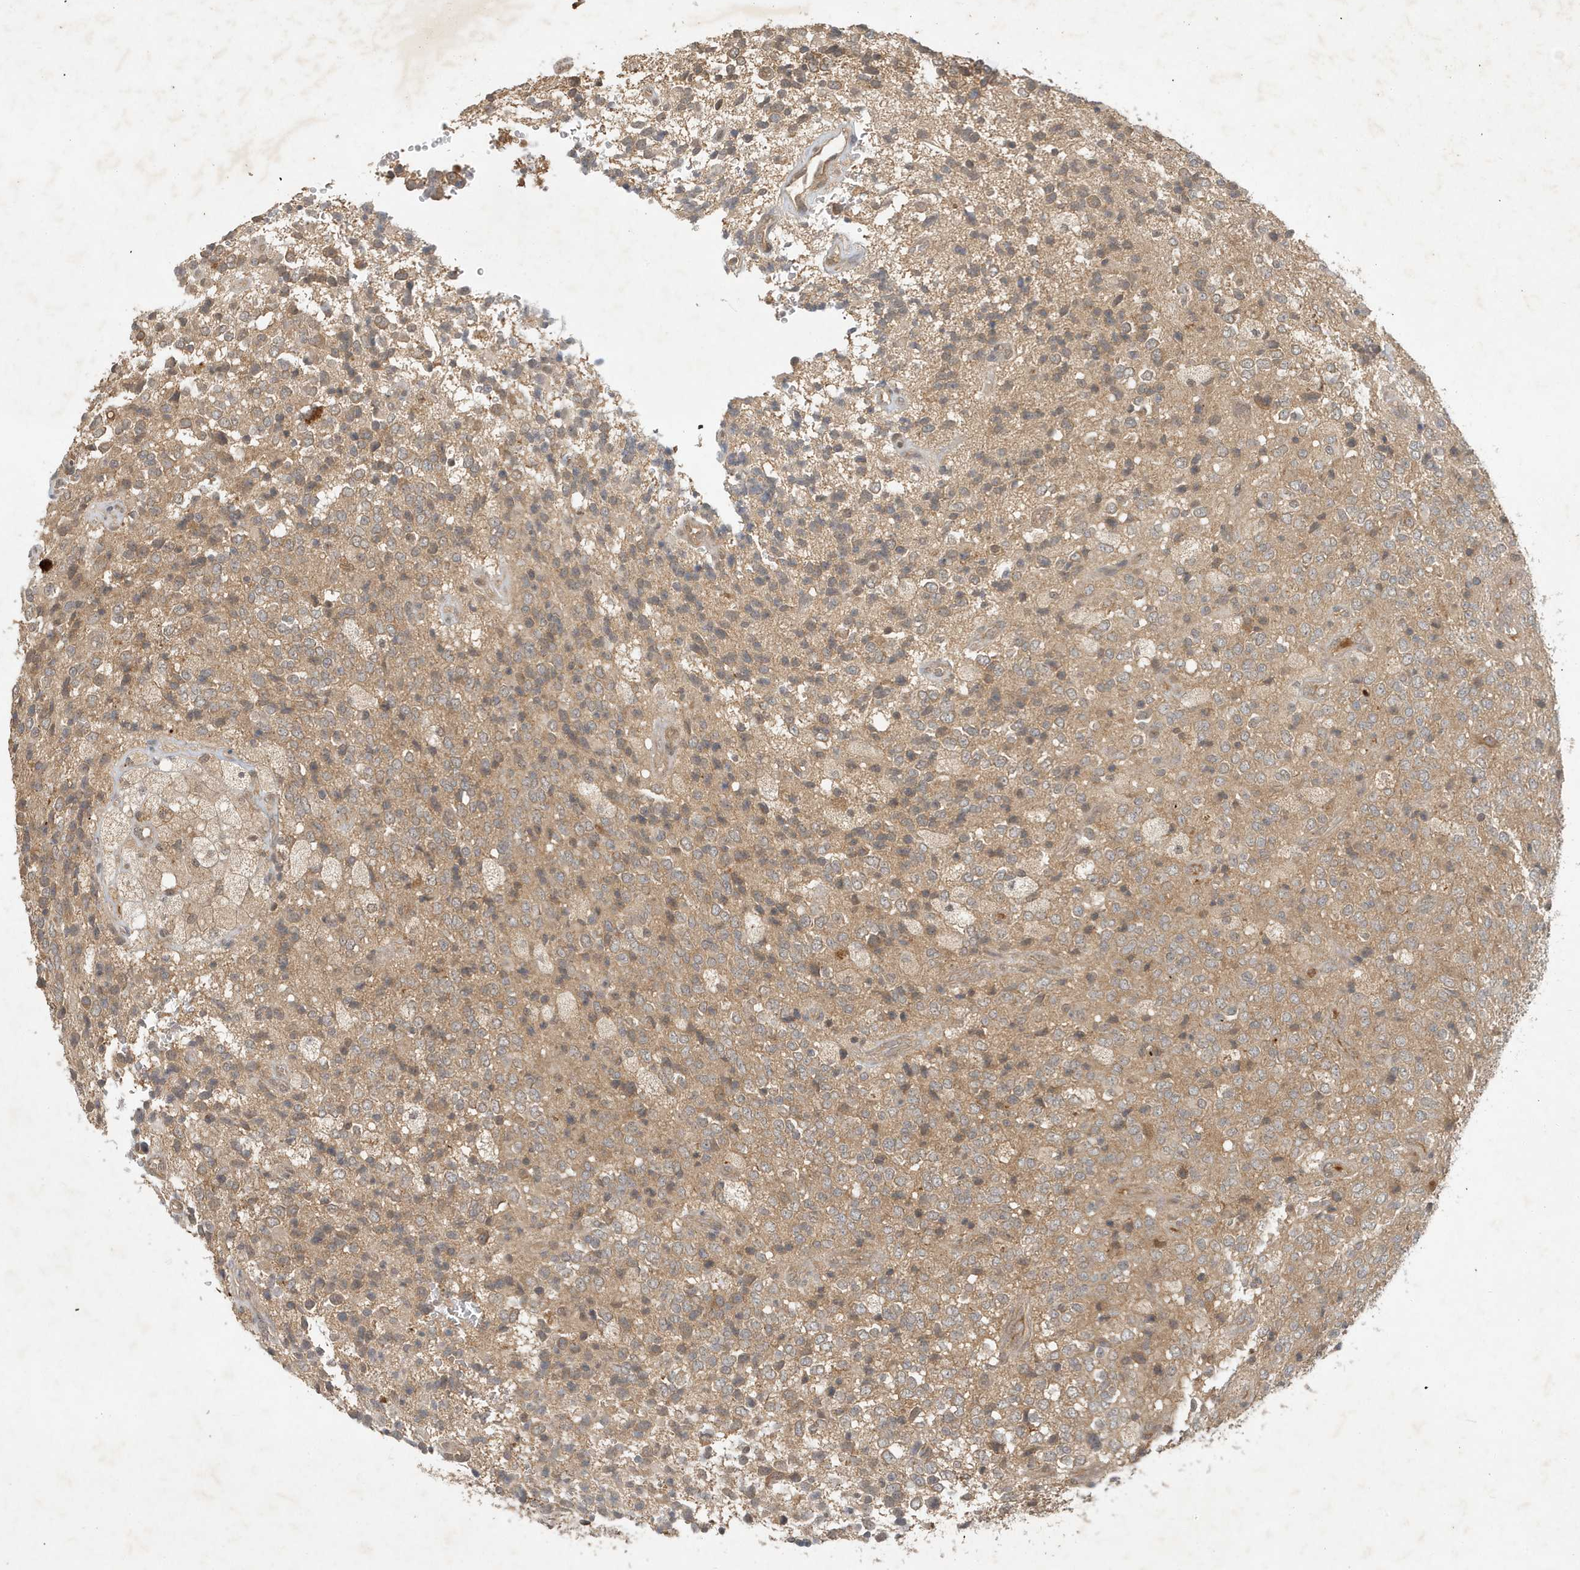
{"staining": {"intensity": "weak", "quantity": "25%-75%", "location": "cytoplasmic/membranous"}, "tissue": "glioma", "cell_type": "Tumor cells", "image_type": "cancer", "snomed": [{"axis": "morphology", "description": "Glioma, malignant, High grade"}, {"axis": "topography", "description": "pancreas cauda"}], "caption": "Glioma stained with a brown dye reveals weak cytoplasmic/membranous positive expression in approximately 25%-75% of tumor cells.", "gene": "ABCB9", "patient": {"sex": "male", "age": 60}}